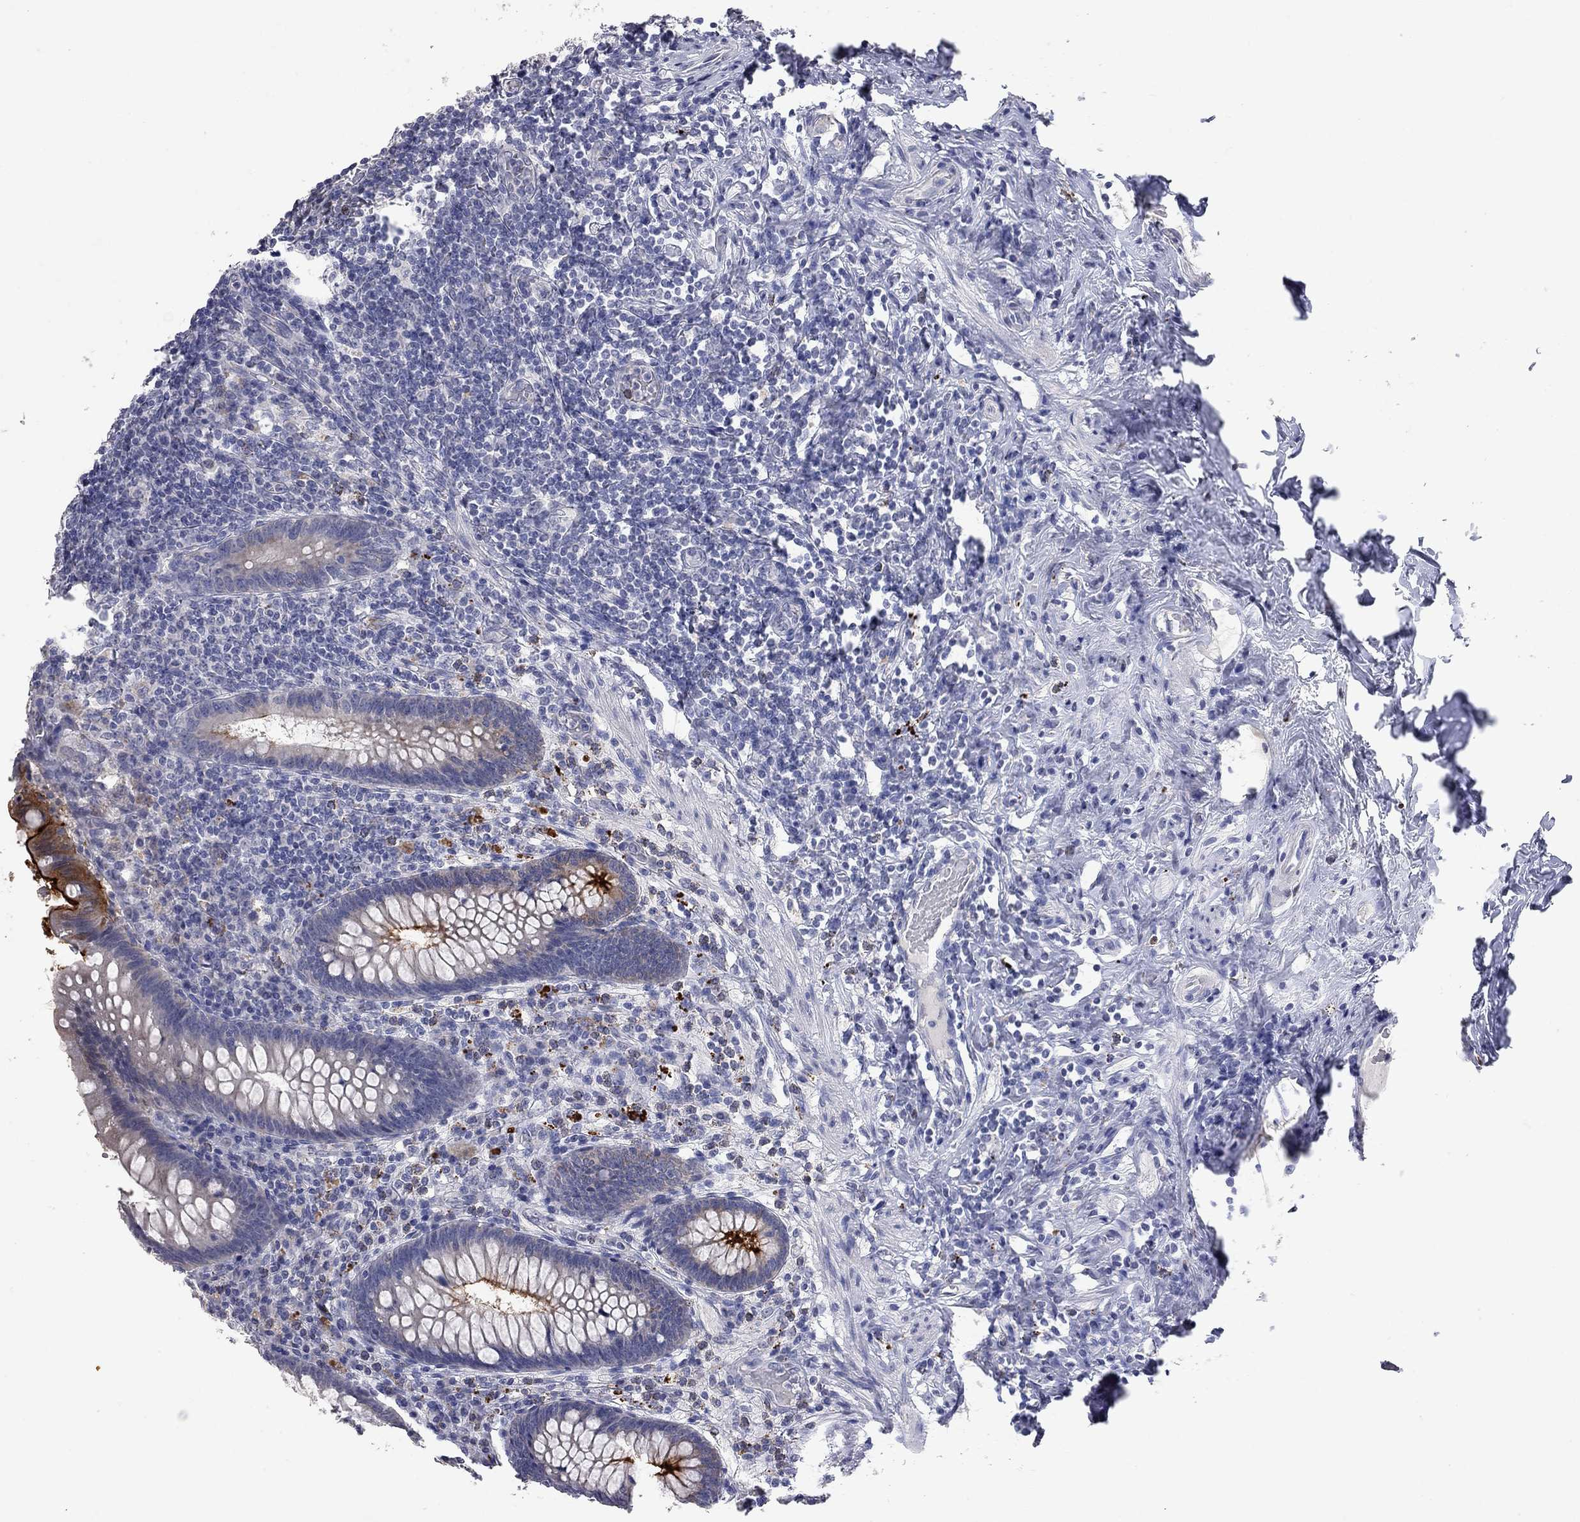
{"staining": {"intensity": "strong", "quantity": "<25%", "location": "cytoplasmic/membranous"}, "tissue": "appendix", "cell_type": "Glandular cells", "image_type": "normal", "snomed": [{"axis": "morphology", "description": "Normal tissue, NOS"}, {"axis": "topography", "description": "Appendix"}], "caption": "Benign appendix was stained to show a protein in brown. There is medium levels of strong cytoplasmic/membranous staining in approximately <25% of glandular cells.", "gene": "NOS2", "patient": {"sex": "male", "age": 47}}